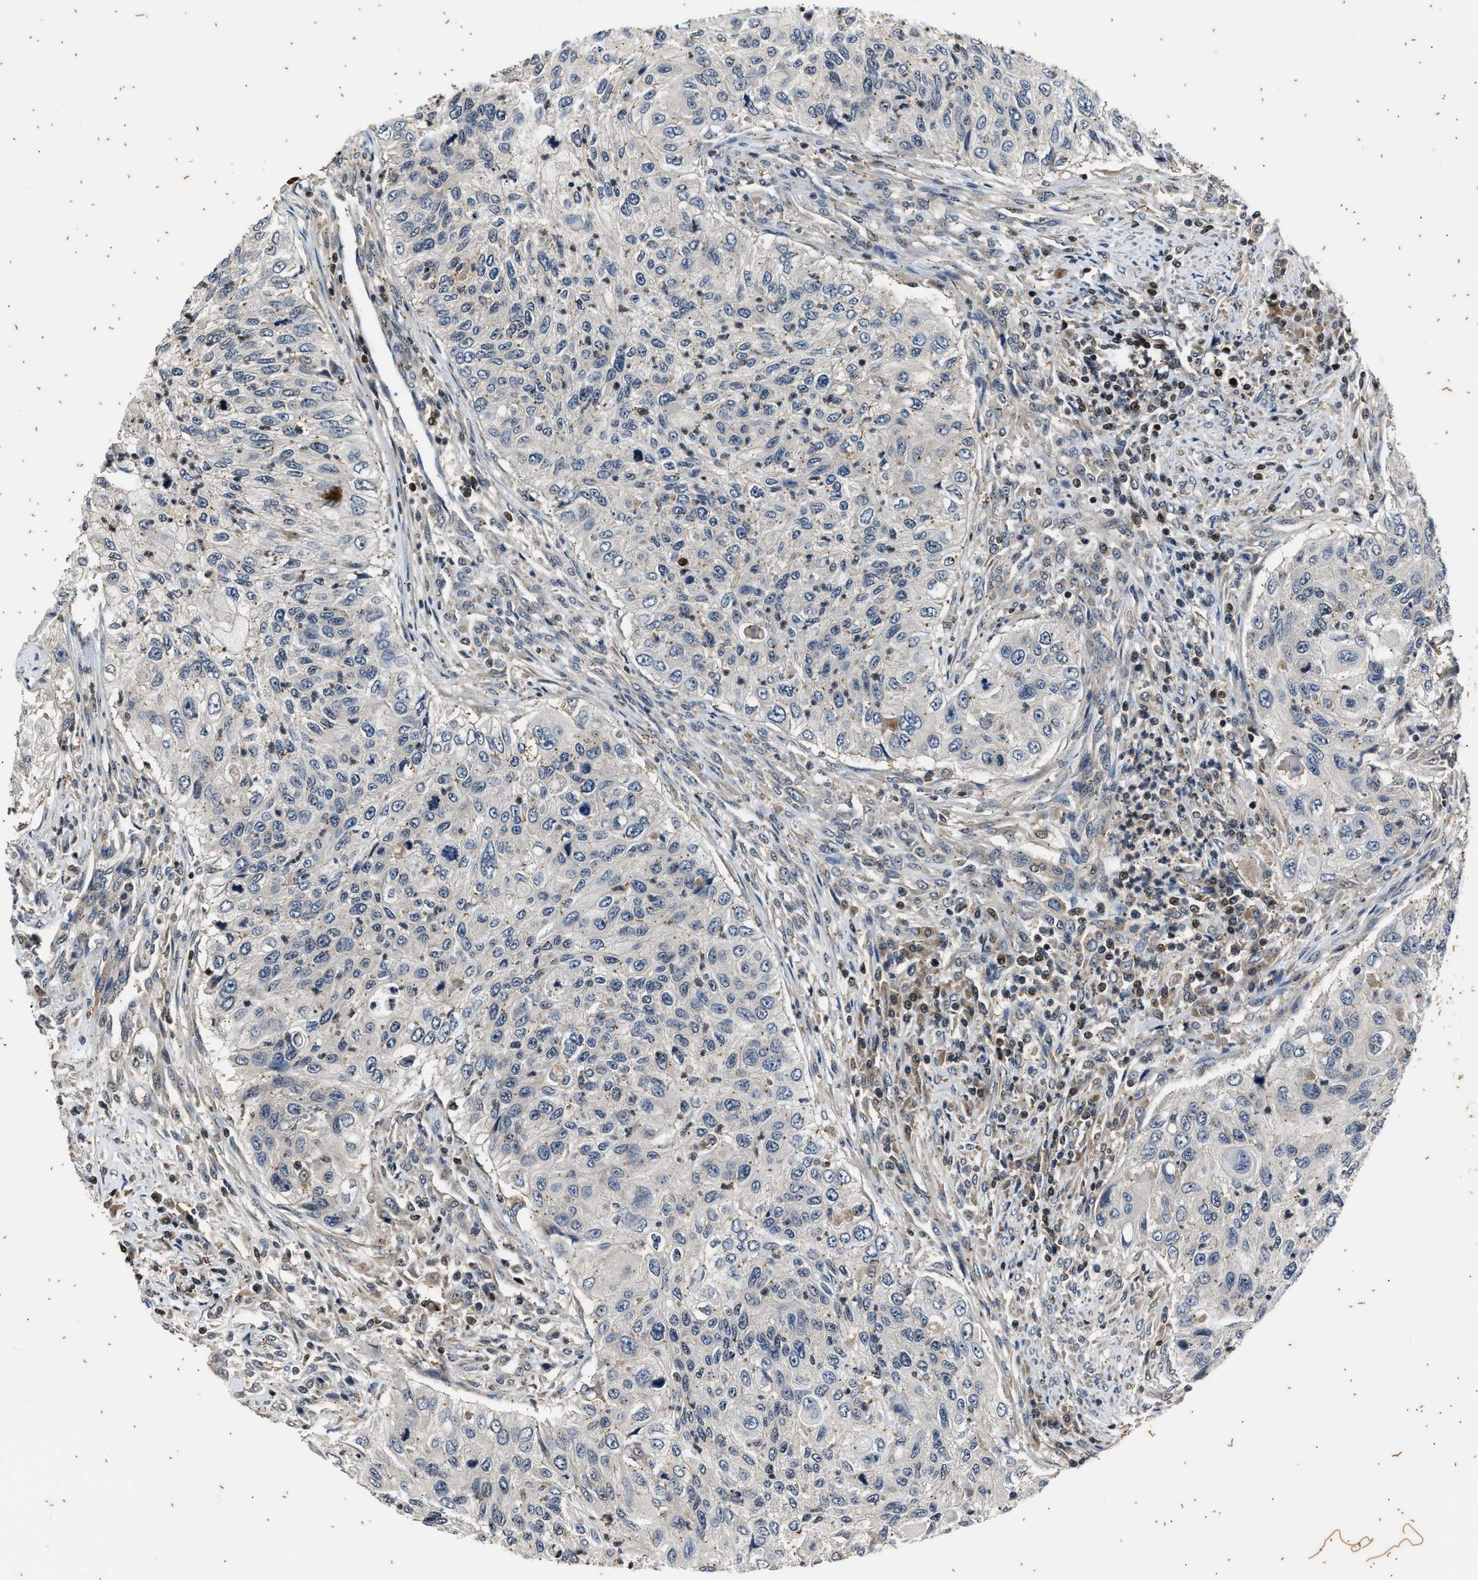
{"staining": {"intensity": "negative", "quantity": "none", "location": "none"}, "tissue": "urothelial cancer", "cell_type": "Tumor cells", "image_type": "cancer", "snomed": [{"axis": "morphology", "description": "Urothelial carcinoma, High grade"}, {"axis": "topography", "description": "Urinary bladder"}], "caption": "The image demonstrates no staining of tumor cells in urothelial cancer.", "gene": "PTPN7", "patient": {"sex": "female", "age": 60}}